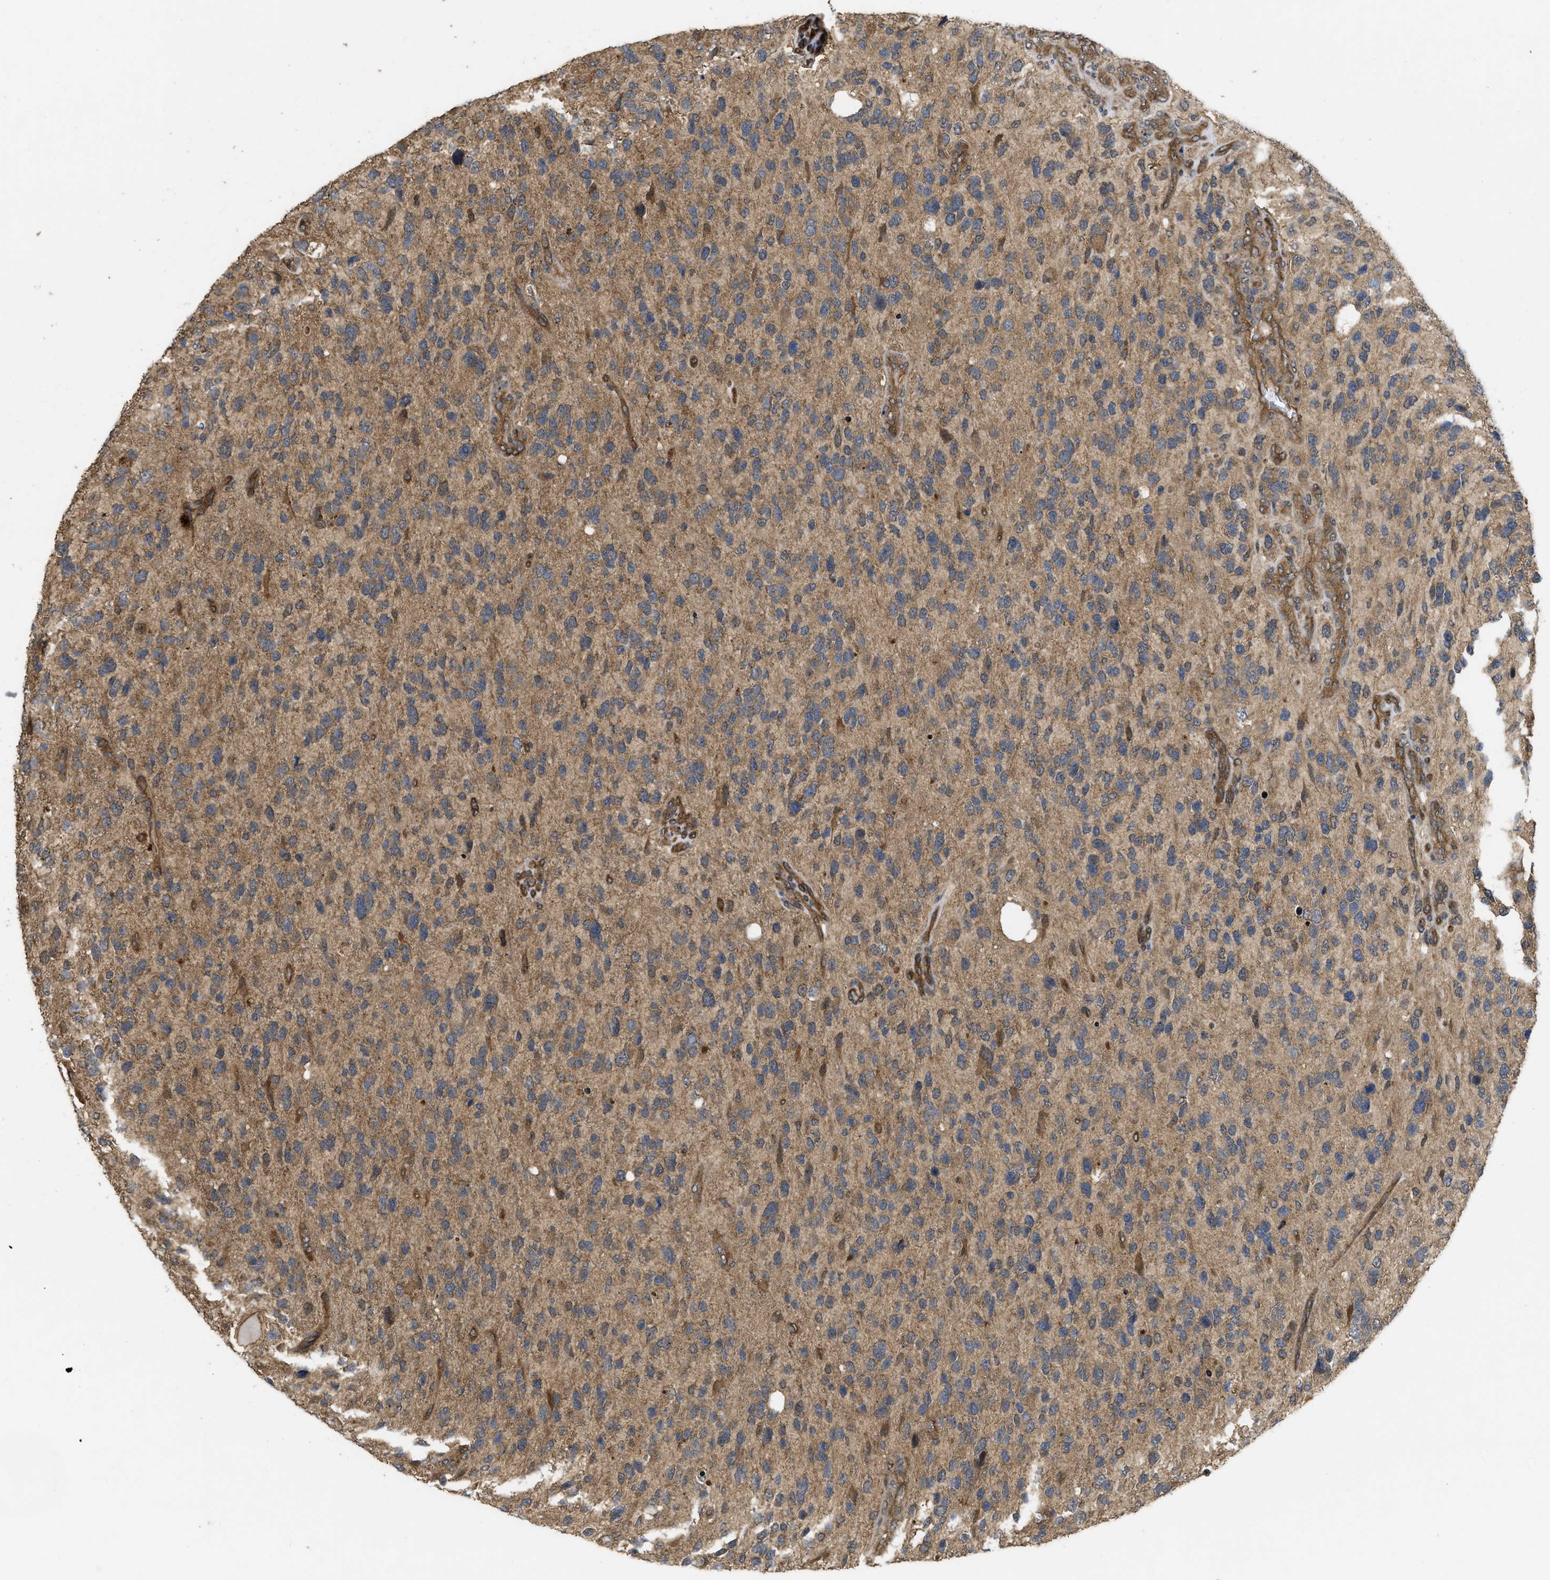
{"staining": {"intensity": "moderate", "quantity": ">75%", "location": "cytoplasmic/membranous"}, "tissue": "glioma", "cell_type": "Tumor cells", "image_type": "cancer", "snomed": [{"axis": "morphology", "description": "Glioma, malignant, High grade"}, {"axis": "topography", "description": "Brain"}], "caption": "Glioma stained for a protein shows moderate cytoplasmic/membranous positivity in tumor cells.", "gene": "FZD6", "patient": {"sex": "female", "age": 58}}